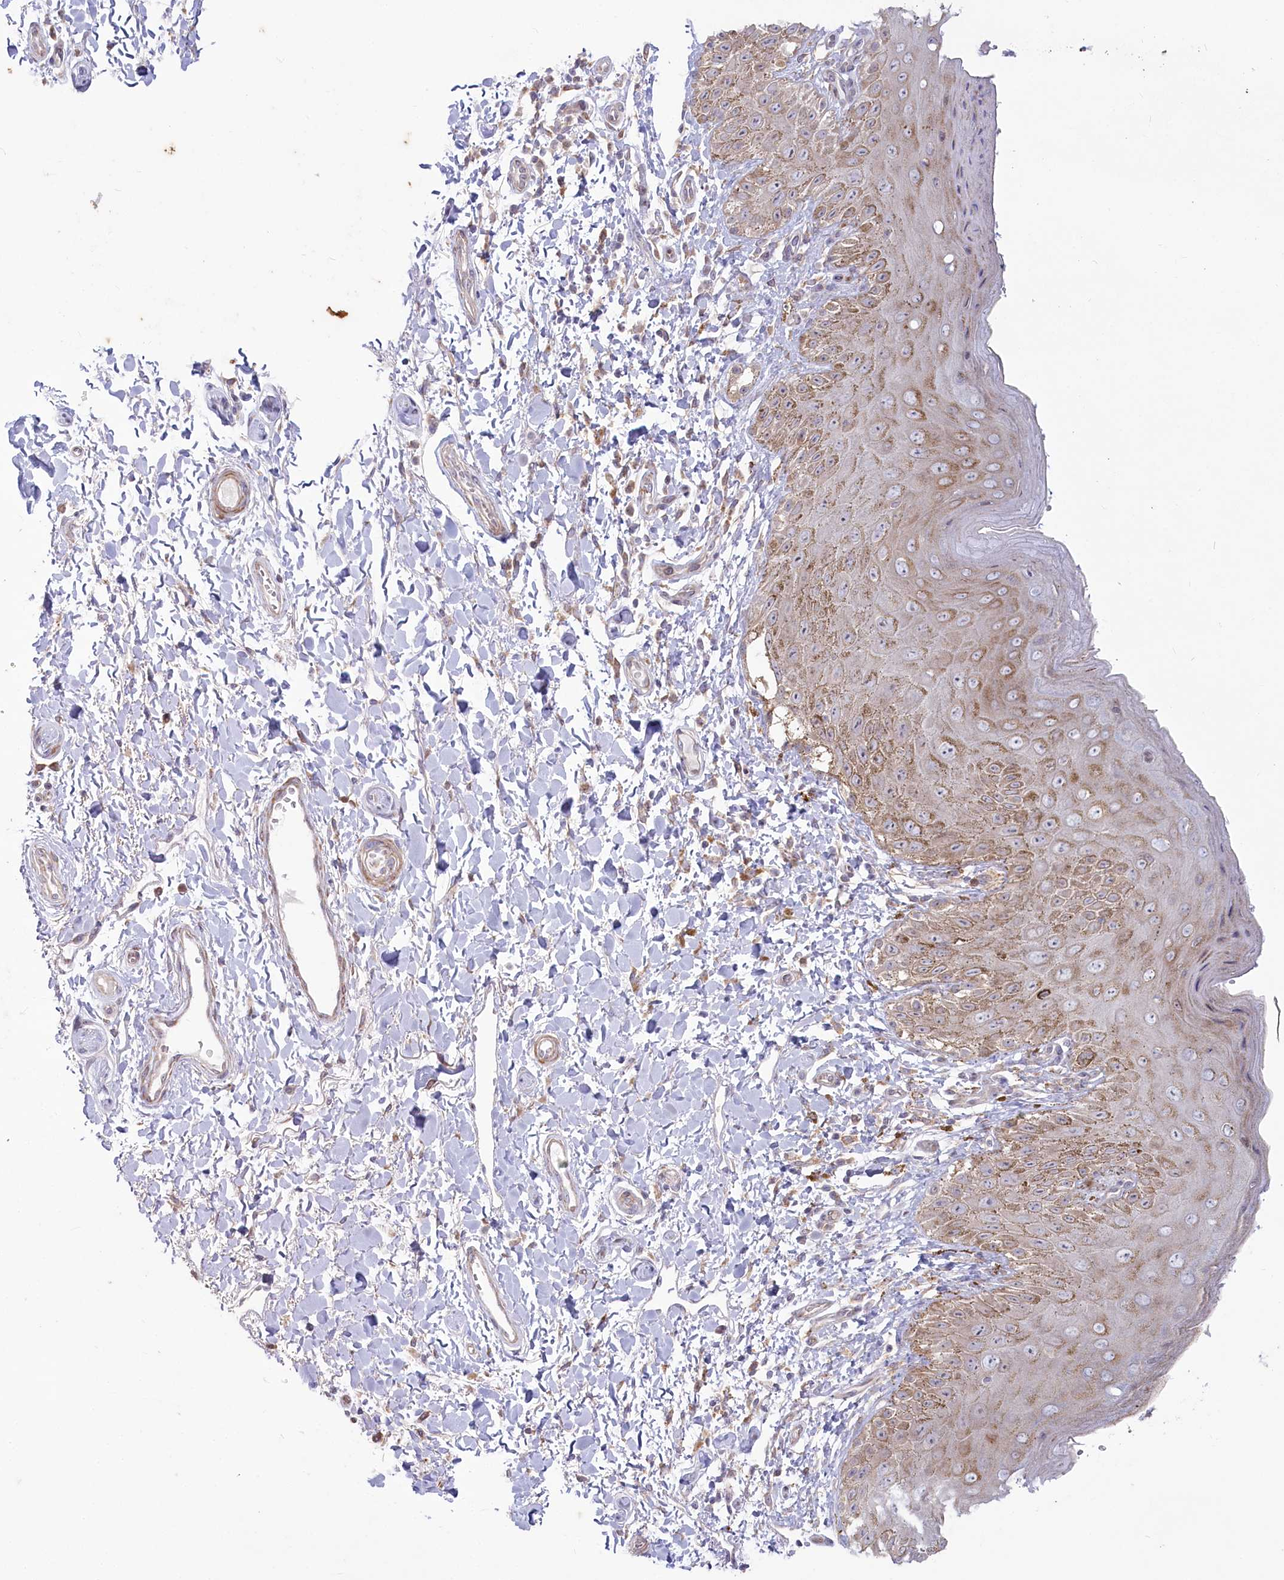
{"staining": {"intensity": "moderate", "quantity": ">75%", "location": "cytoplasmic/membranous"}, "tissue": "skin", "cell_type": "Epidermal cells", "image_type": "normal", "snomed": [{"axis": "morphology", "description": "Normal tissue, NOS"}, {"axis": "topography", "description": "Anal"}], "caption": "Protein staining by immunohistochemistry (IHC) exhibits moderate cytoplasmic/membranous expression in about >75% of epidermal cells in unremarkable skin. (DAB = brown stain, brightfield microscopy at high magnification).", "gene": "MTG1", "patient": {"sex": "male", "age": 44}}